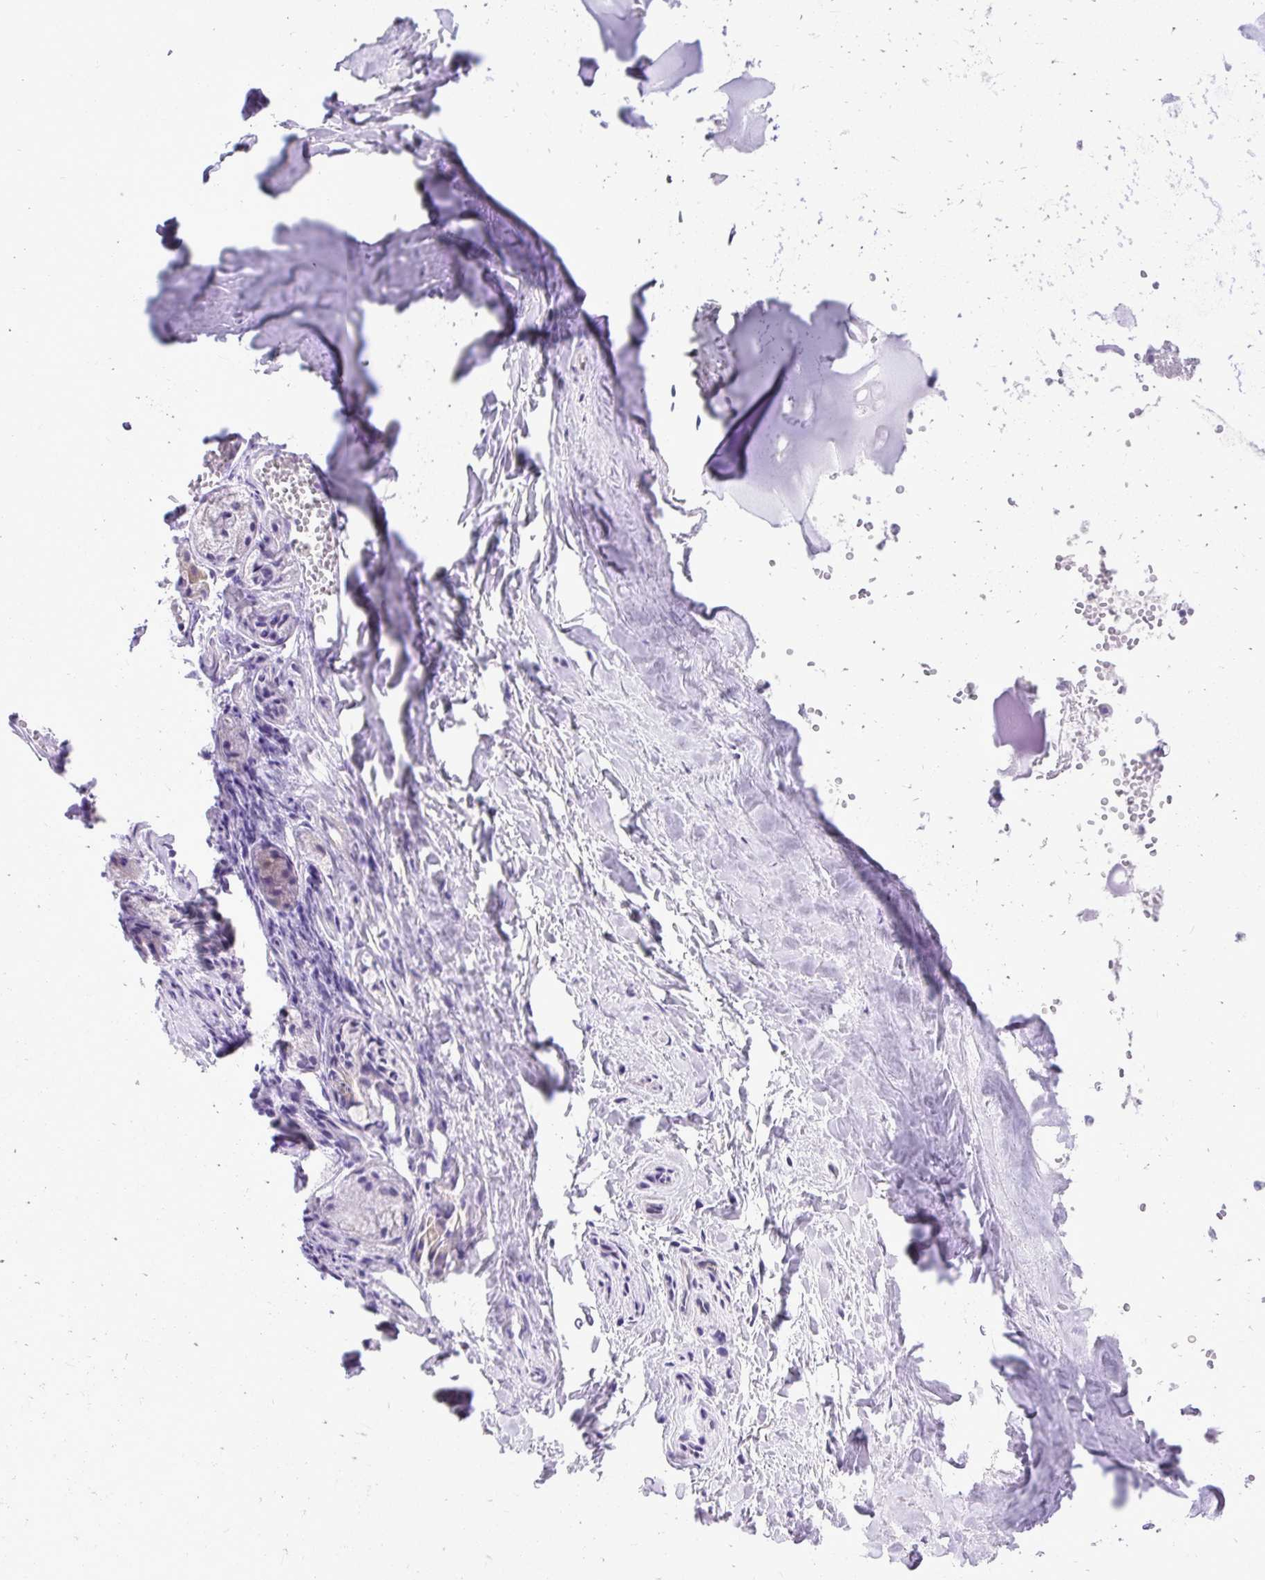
{"staining": {"intensity": "negative", "quantity": "none", "location": "none"}, "tissue": "adipose tissue", "cell_type": "Adipocytes", "image_type": "normal", "snomed": [{"axis": "morphology", "description": "Normal tissue, NOS"}, {"axis": "topography", "description": "Cartilage tissue"}, {"axis": "topography", "description": "Nasopharynx"}, {"axis": "topography", "description": "Thyroid gland"}], "caption": "DAB (3,3'-diaminobenzidine) immunohistochemical staining of benign adipose tissue exhibits no significant staining in adipocytes.", "gene": "PELI3", "patient": {"sex": "male", "age": 63}}